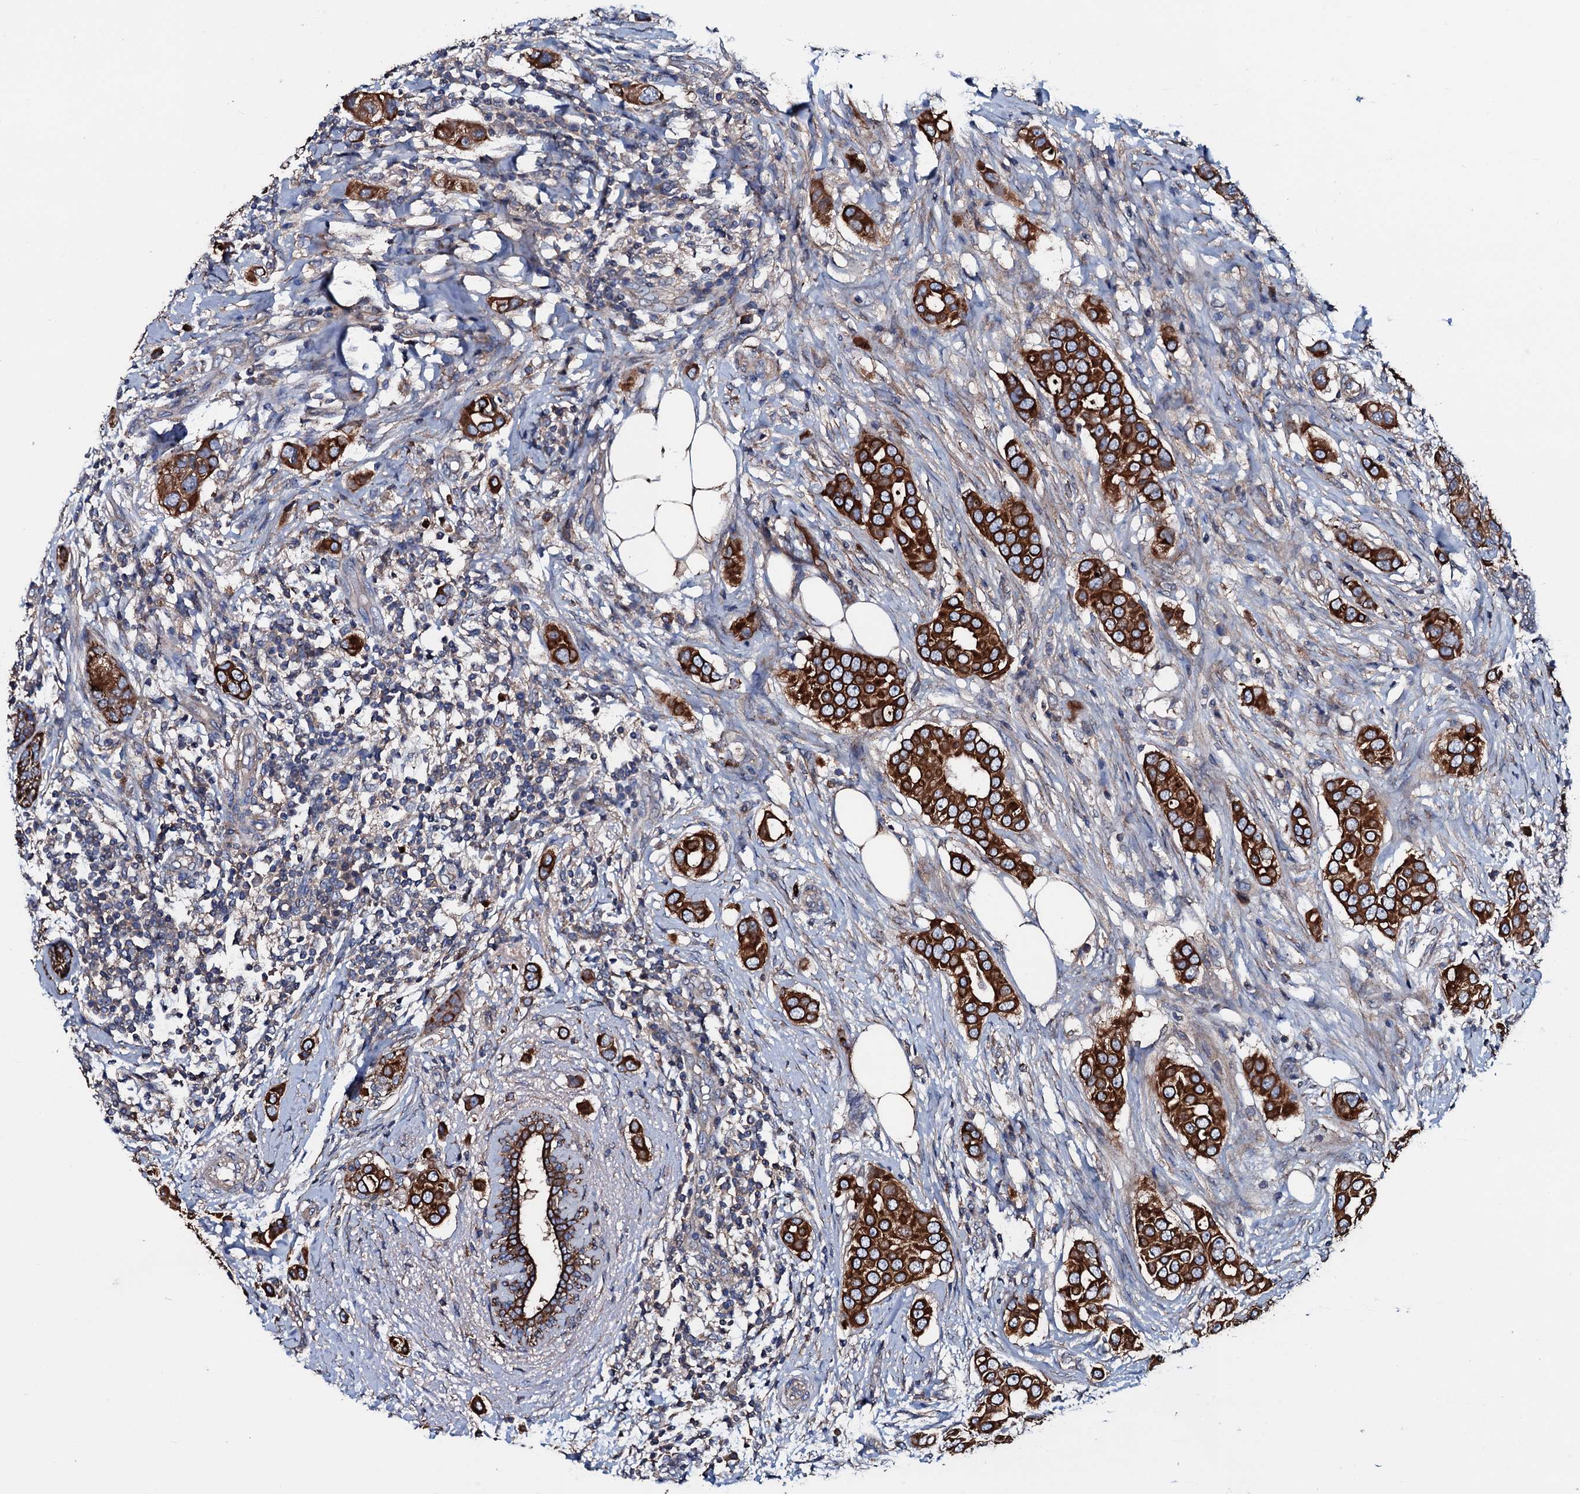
{"staining": {"intensity": "strong", "quantity": ">75%", "location": "cytoplasmic/membranous"}, "tissue": "breast cancer", "cell_type": "Tumor cells", "image_type": "cancer", "snomed": [{"axis": "morphology", "description": "Lobular carcinoma"}, {"axis": "topography", "description": "Breast"}], "caption": "Protein analysis of breast cancer (lobular carcinoma) tissue displays strong cytoplasmic/membranous expression in about >75% of tumor cells.", "gene": "NEK1", "patient": {"sex": "female", "age": 51}}